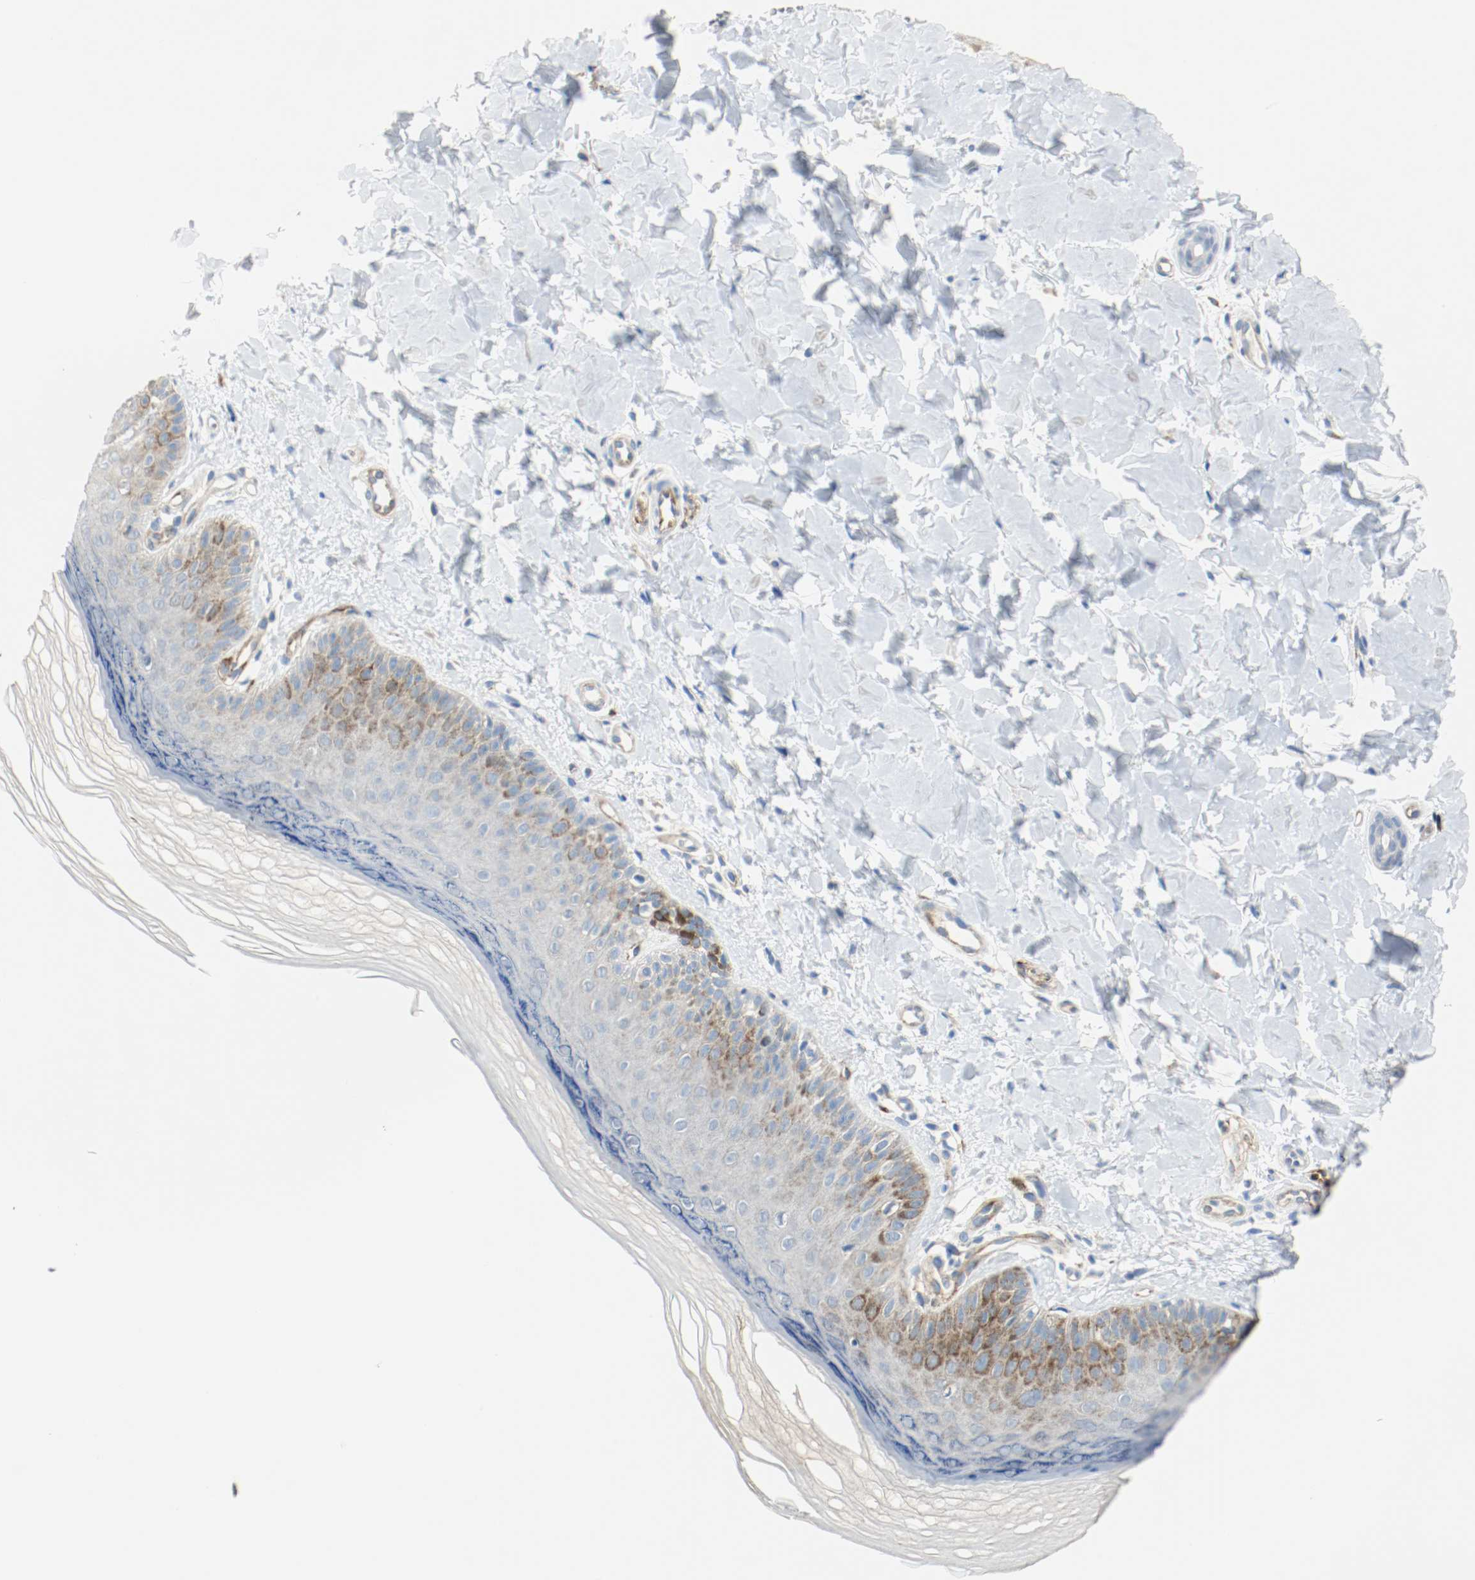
{"staining": {"intensity": "negative", "quantity": "none", "location": "none"}, "tissue": "skin", "cell_type": "Fibroblasts", "image_type": "normal", "snomed": [{"axis": "morphology", "description": "Normal tissue, NOS"}, {"axis": "topography", "description": "Skin"}], "caption": "Immunohistochemistry of benign human skin displays no staining in fibroblasts. Brightfield microscopy of IHC stained with DAB (3,3'-diaminobenzidine) (brown) and hematoxylin (blue), captured at high magnification.", "gene": "LAMB1", "patient": {"sex": "male", "age": 26}}